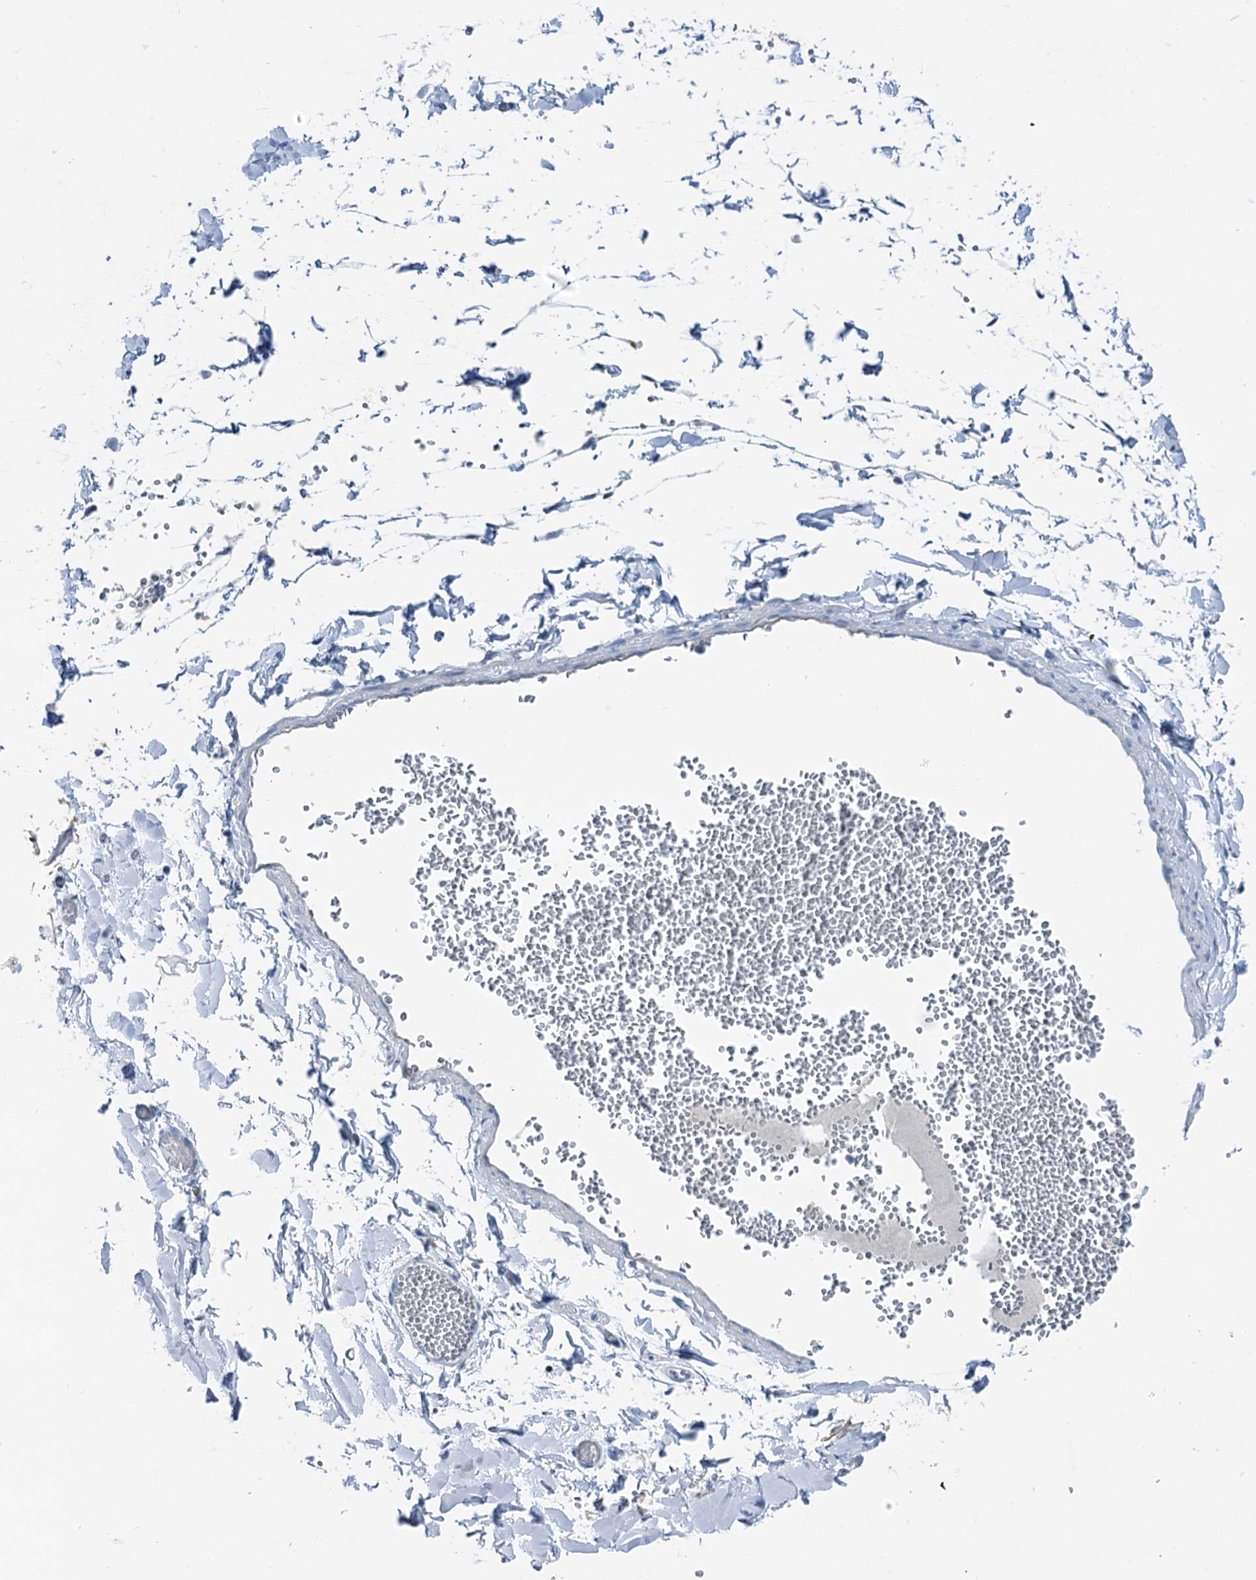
{"staining": {"intensity": "negative", "quantity": "none", "location": "none"}, "tissue": "adipose tissue", "cell_type": "Adipocytes", "image_type": "normal", "snomed": [{"axis": "morphology", "description": "Normal tissue, NOS"}, {"axis": "topography", "description": "Gallbladder"}, {"axis": "topography", "description": "Peripheral nerve tissue"}], "caption": "Immunohistochemical staining of benign adipose tissue shows no significant expression in adipocytes. (Brightfield microscopy of DAB (3,3'-diaminobenzidine) immunohistochemistry (IHC) at high magnification).", "gene": "ELP4", "patient": {"sex": "male", "age": 38}}